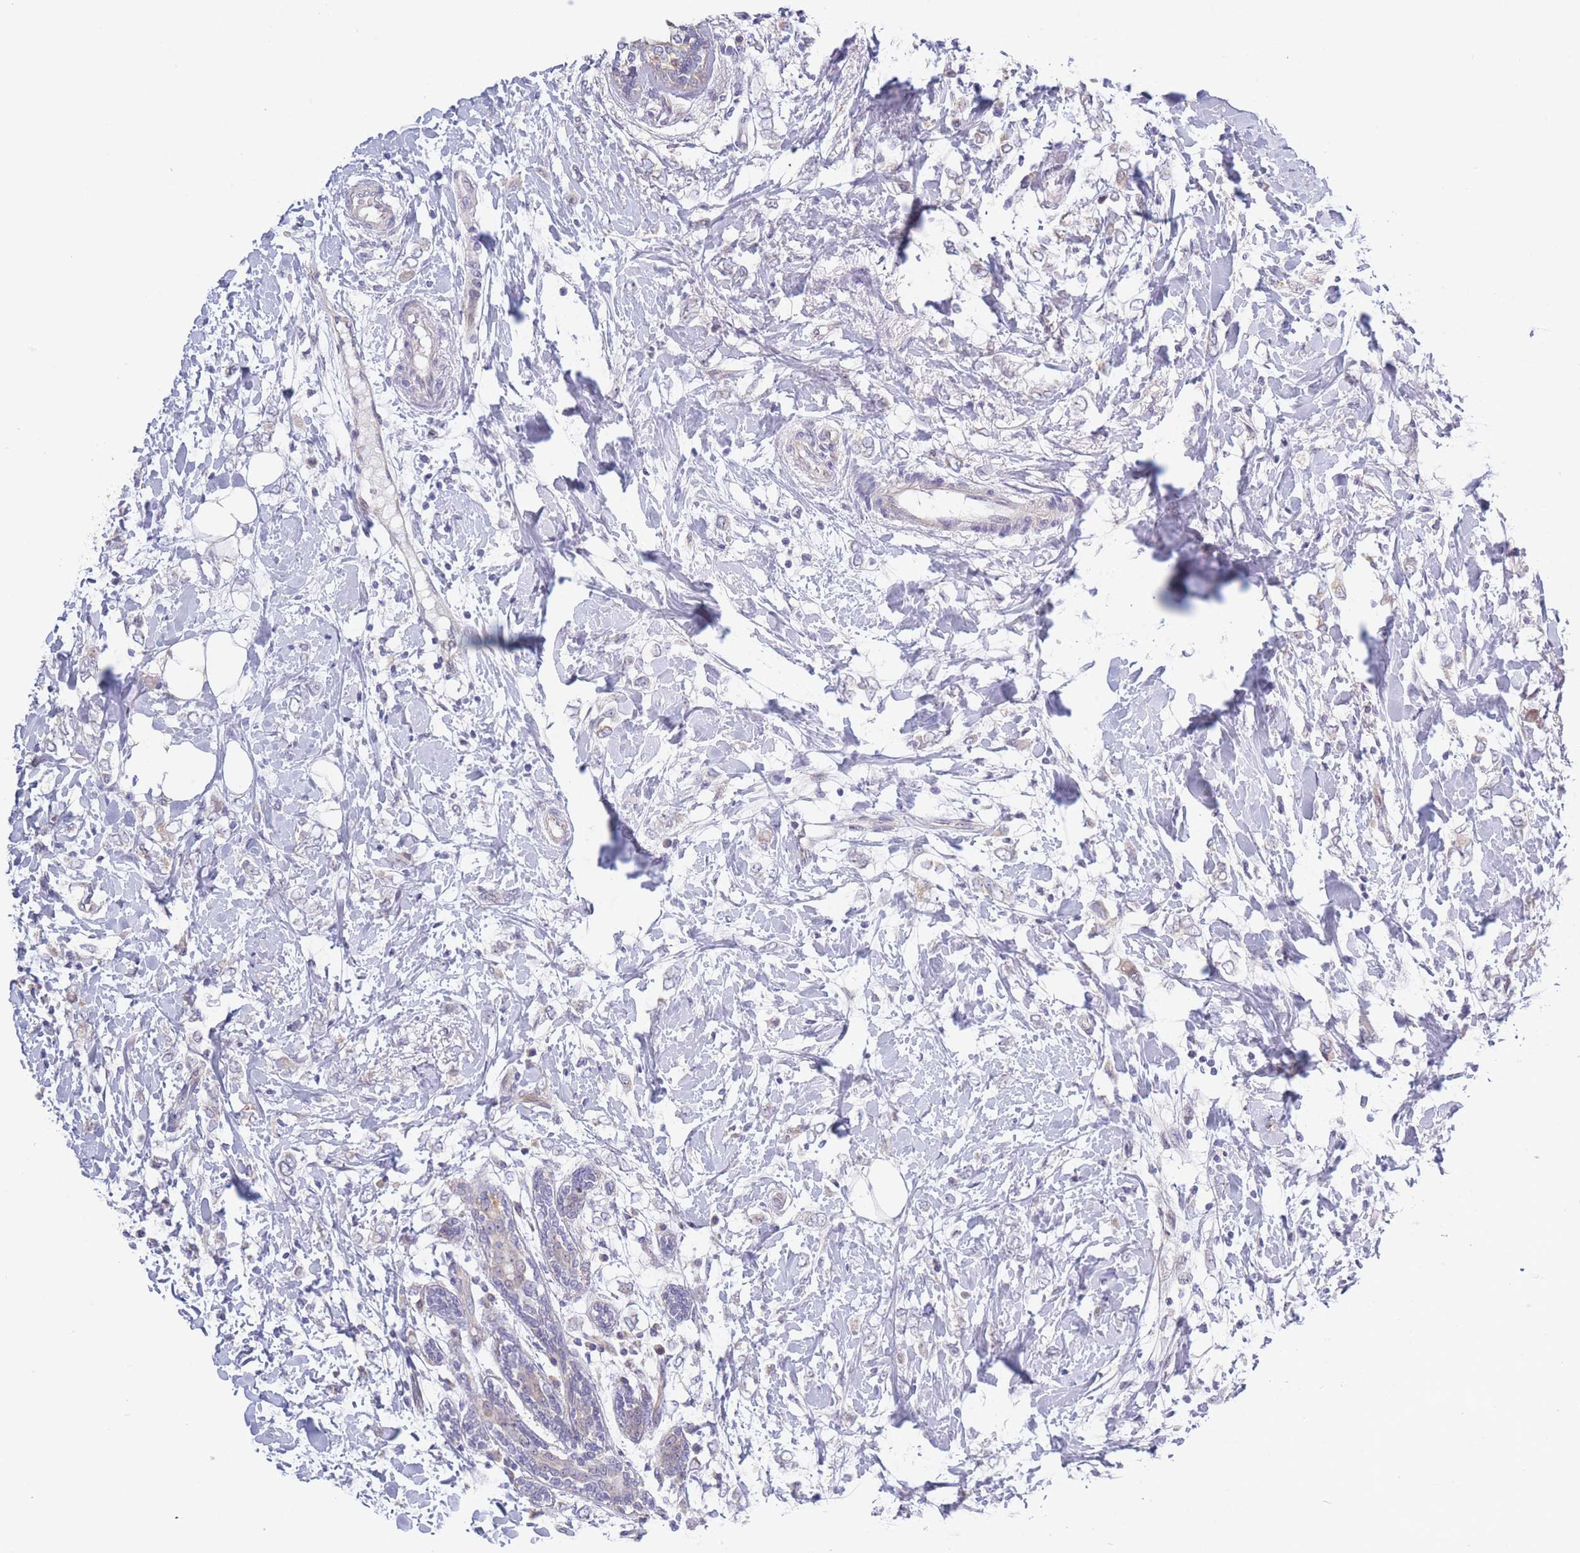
{"staining": {"intensity": "negative", "quantity": "none", "location": "none"}, "tissue": "breast cancer", "cell_type": "Tumor cells", "image_type": "cancer", "snomed": [{"axis": "morphology", "description": "Normal tissue, NOS"}, {"axis": "morphology", "description": "Lobular carcinoma"}, {"axis": "topography", "description": "Breast"}], "caption": "This is an IHC micrograph of human lobular carcinoma (breast). There is no positivity in tumor cells.", "gene": "FAM227B", "patient": {"sex": "female", "age": 47}}